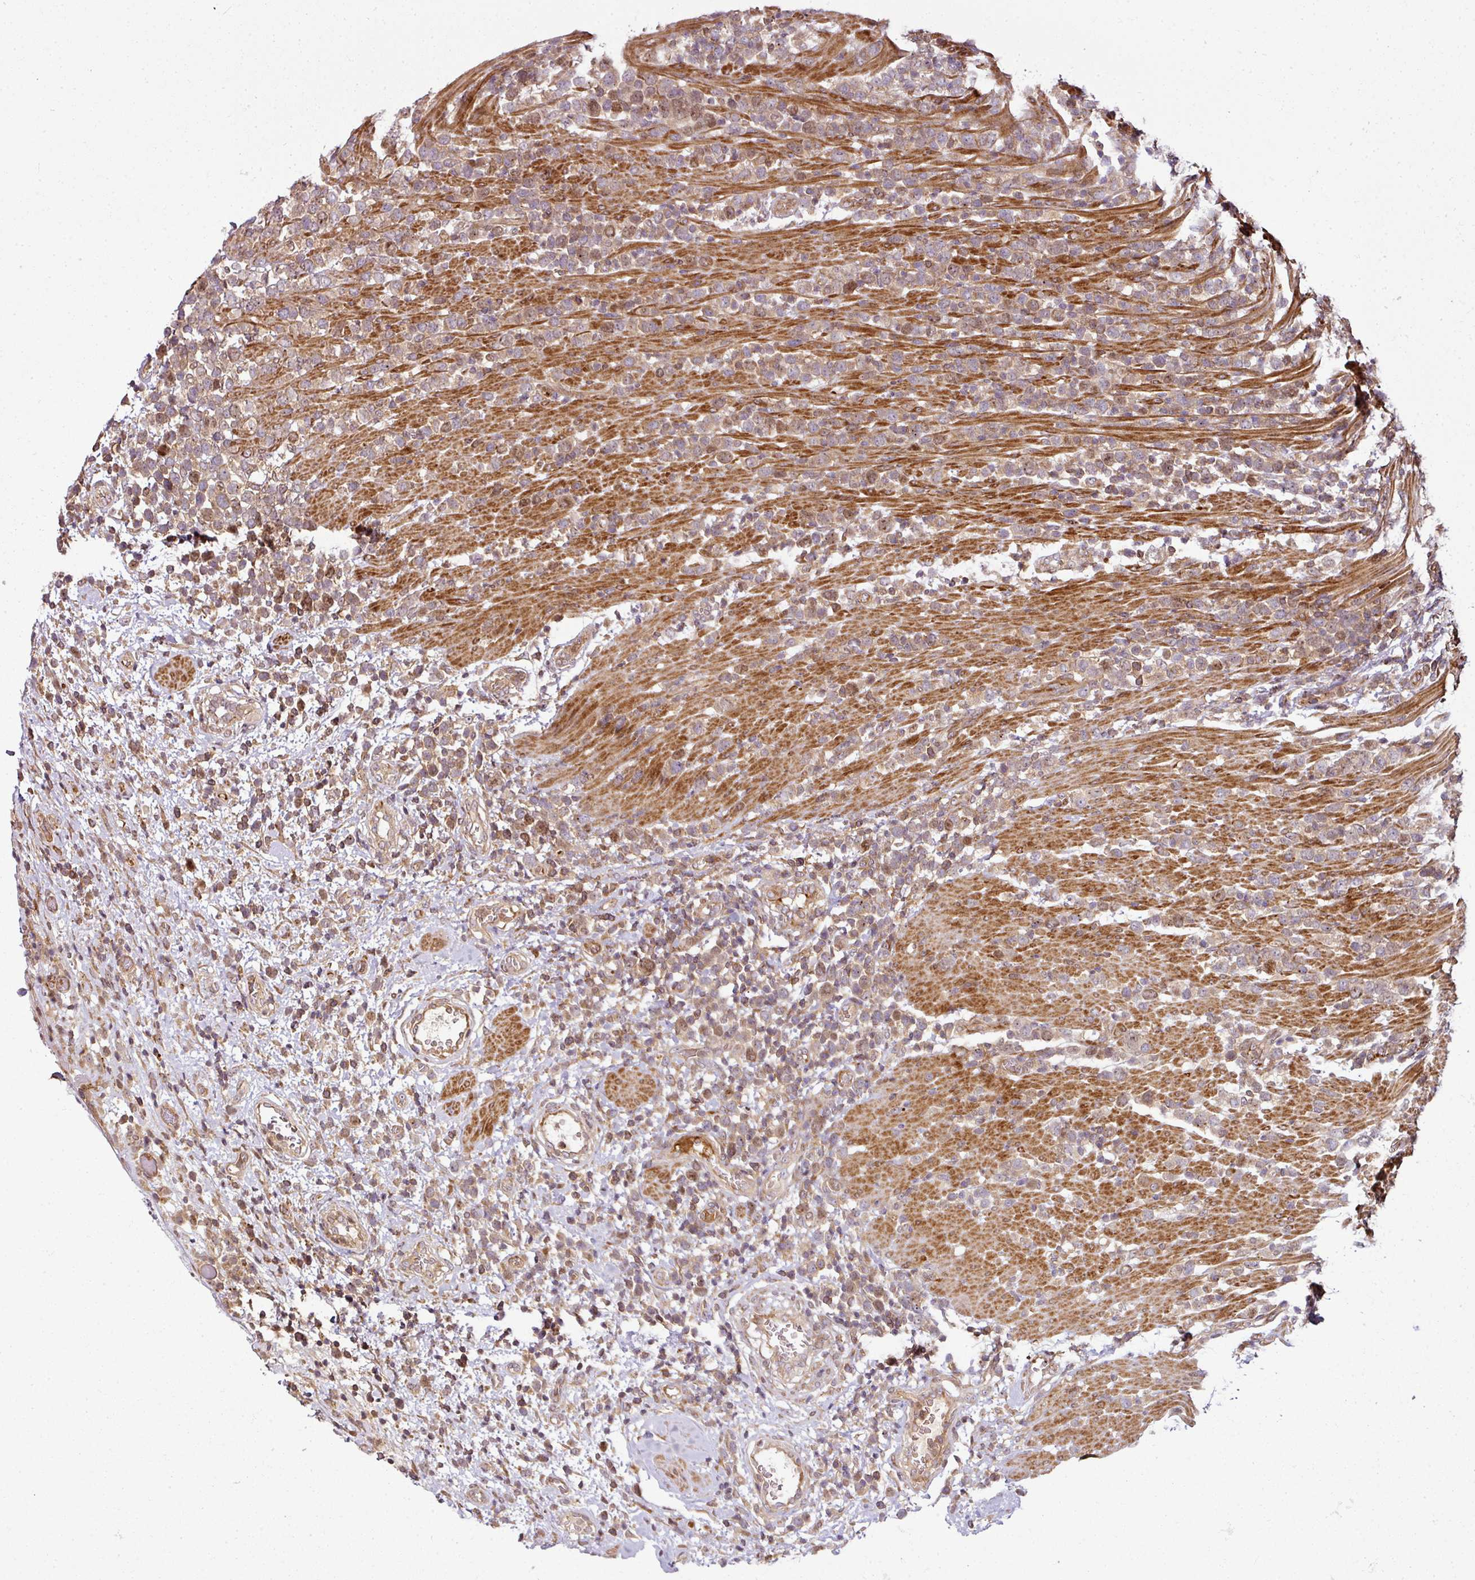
{"staining": {"intensity": "moderate", "quantity": ">75%", "location": "cytoplasmic/membranous,nuclear"}, "tissue": "lymphoma", "cell_type": "Tumor cells", "image_type": "cancer", "snomed": [{"axis": "morphology", "description": "Malignant lymphoma, non-Hodgkin's type, High grade"}, {"axis": "topography", "description": "Soft tissue"}], "caption": "Immunohistochemical staining of lymphoma reveals medium levels of moderate cytoplasmic/membranous and nuclear protein expression in approximately >75% of tumor cells.", "gene": "ATAT1", "patient": {"sex": "female", "age": 56}}